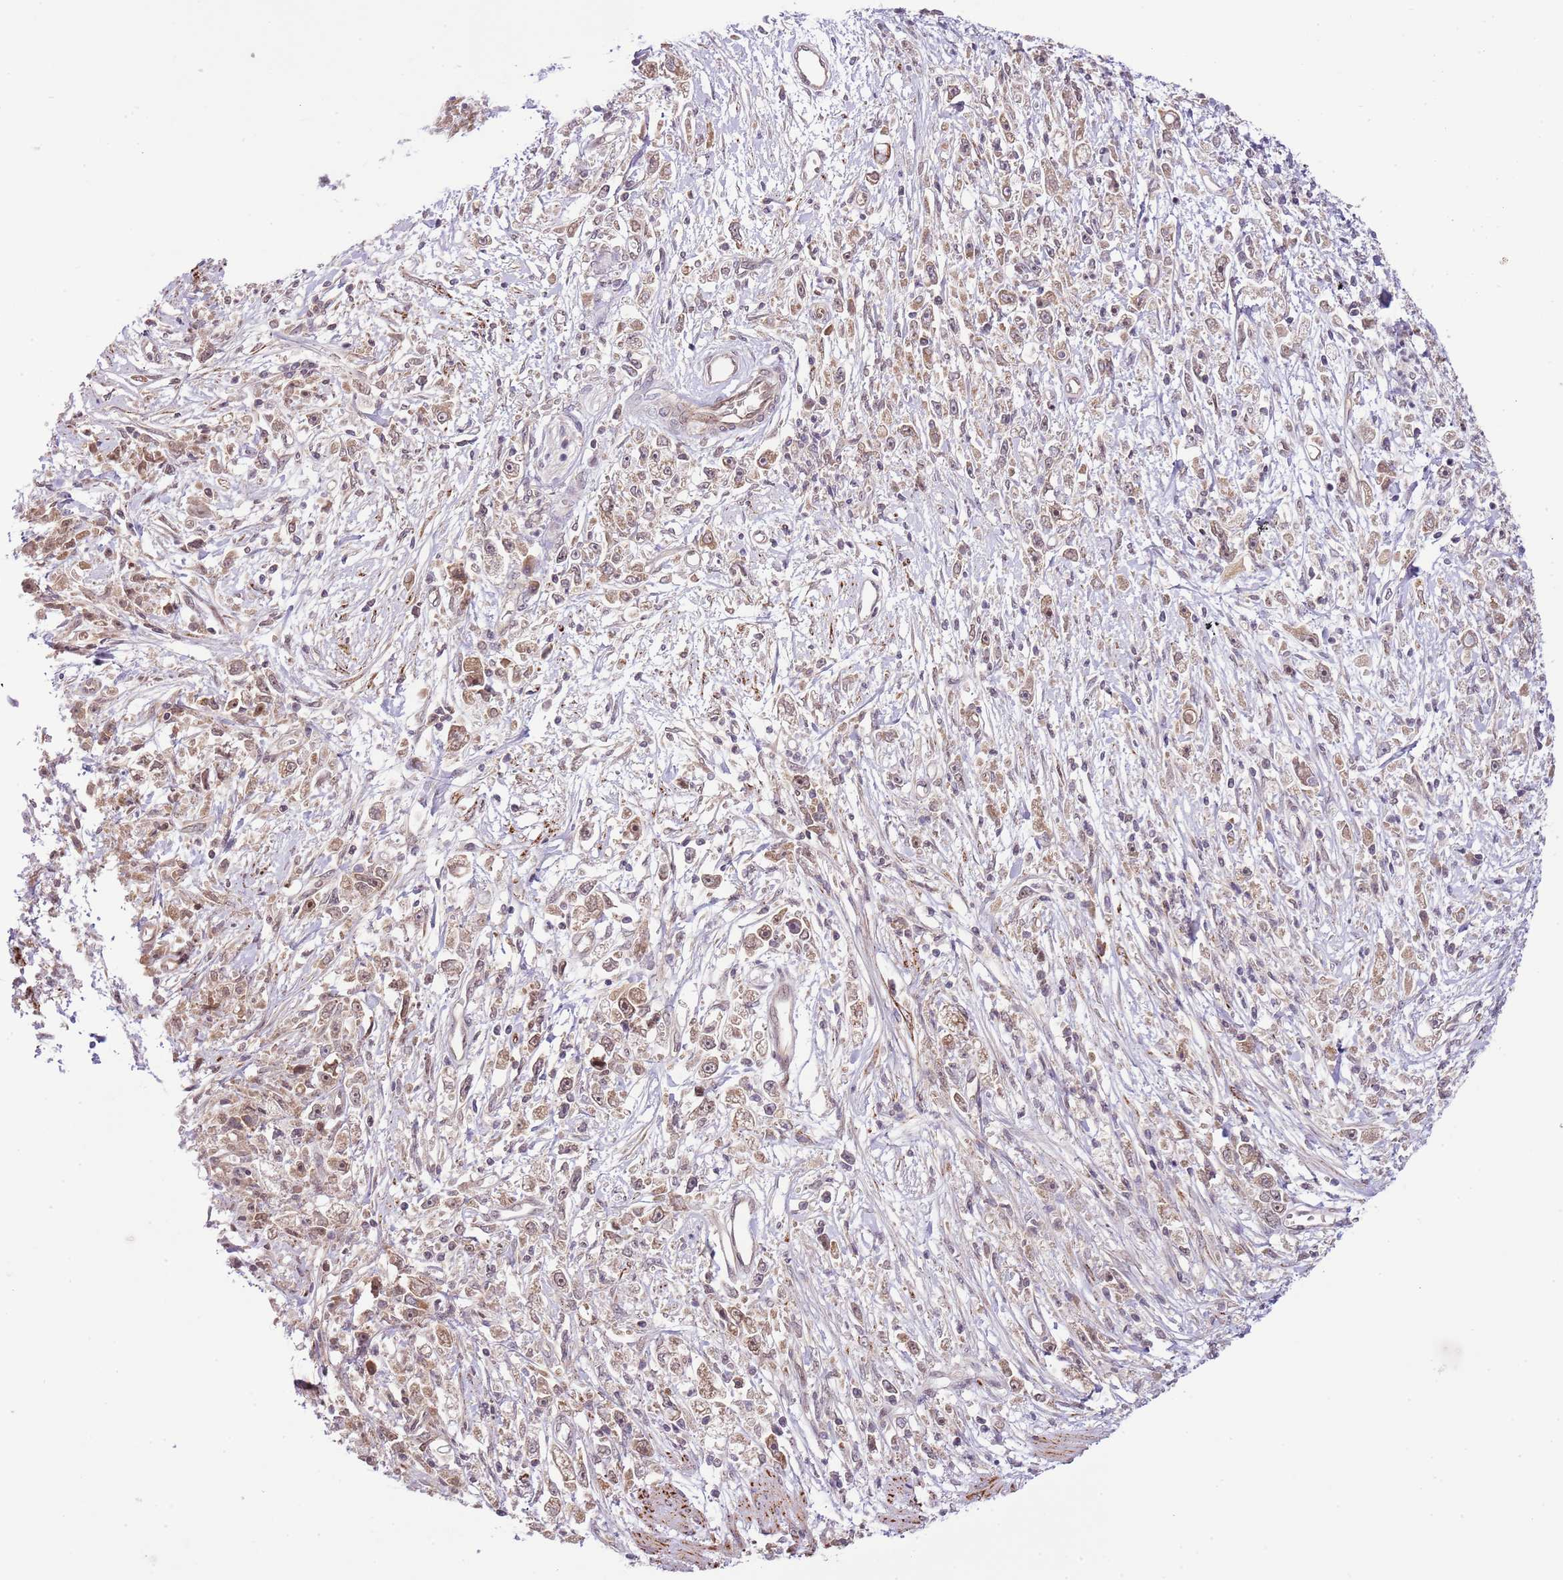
{"staining": {"intensity": "weak", "quantity": "25%-75%", "location": "cytoplasmic/membranous"}, "tissue": "stomach cancer", "cell_type": "Tumor cells", "image_type": "cancer", "snomed": [{"axis": "morphology", "description": "Adenocarcinoma, NOS"}, {"axis": "topography", "description": "Stomach"}], "caption": "Immunohistochemistry (IHC) image of adenocarcinoma (stomach) stained for a protein (brown), which shows low levels of weak cytoplasmic/membranous expression in about 25%-75% of tumor cells.", "gene": "CHD1", "patient": {"sex": "female", "age": 59}}